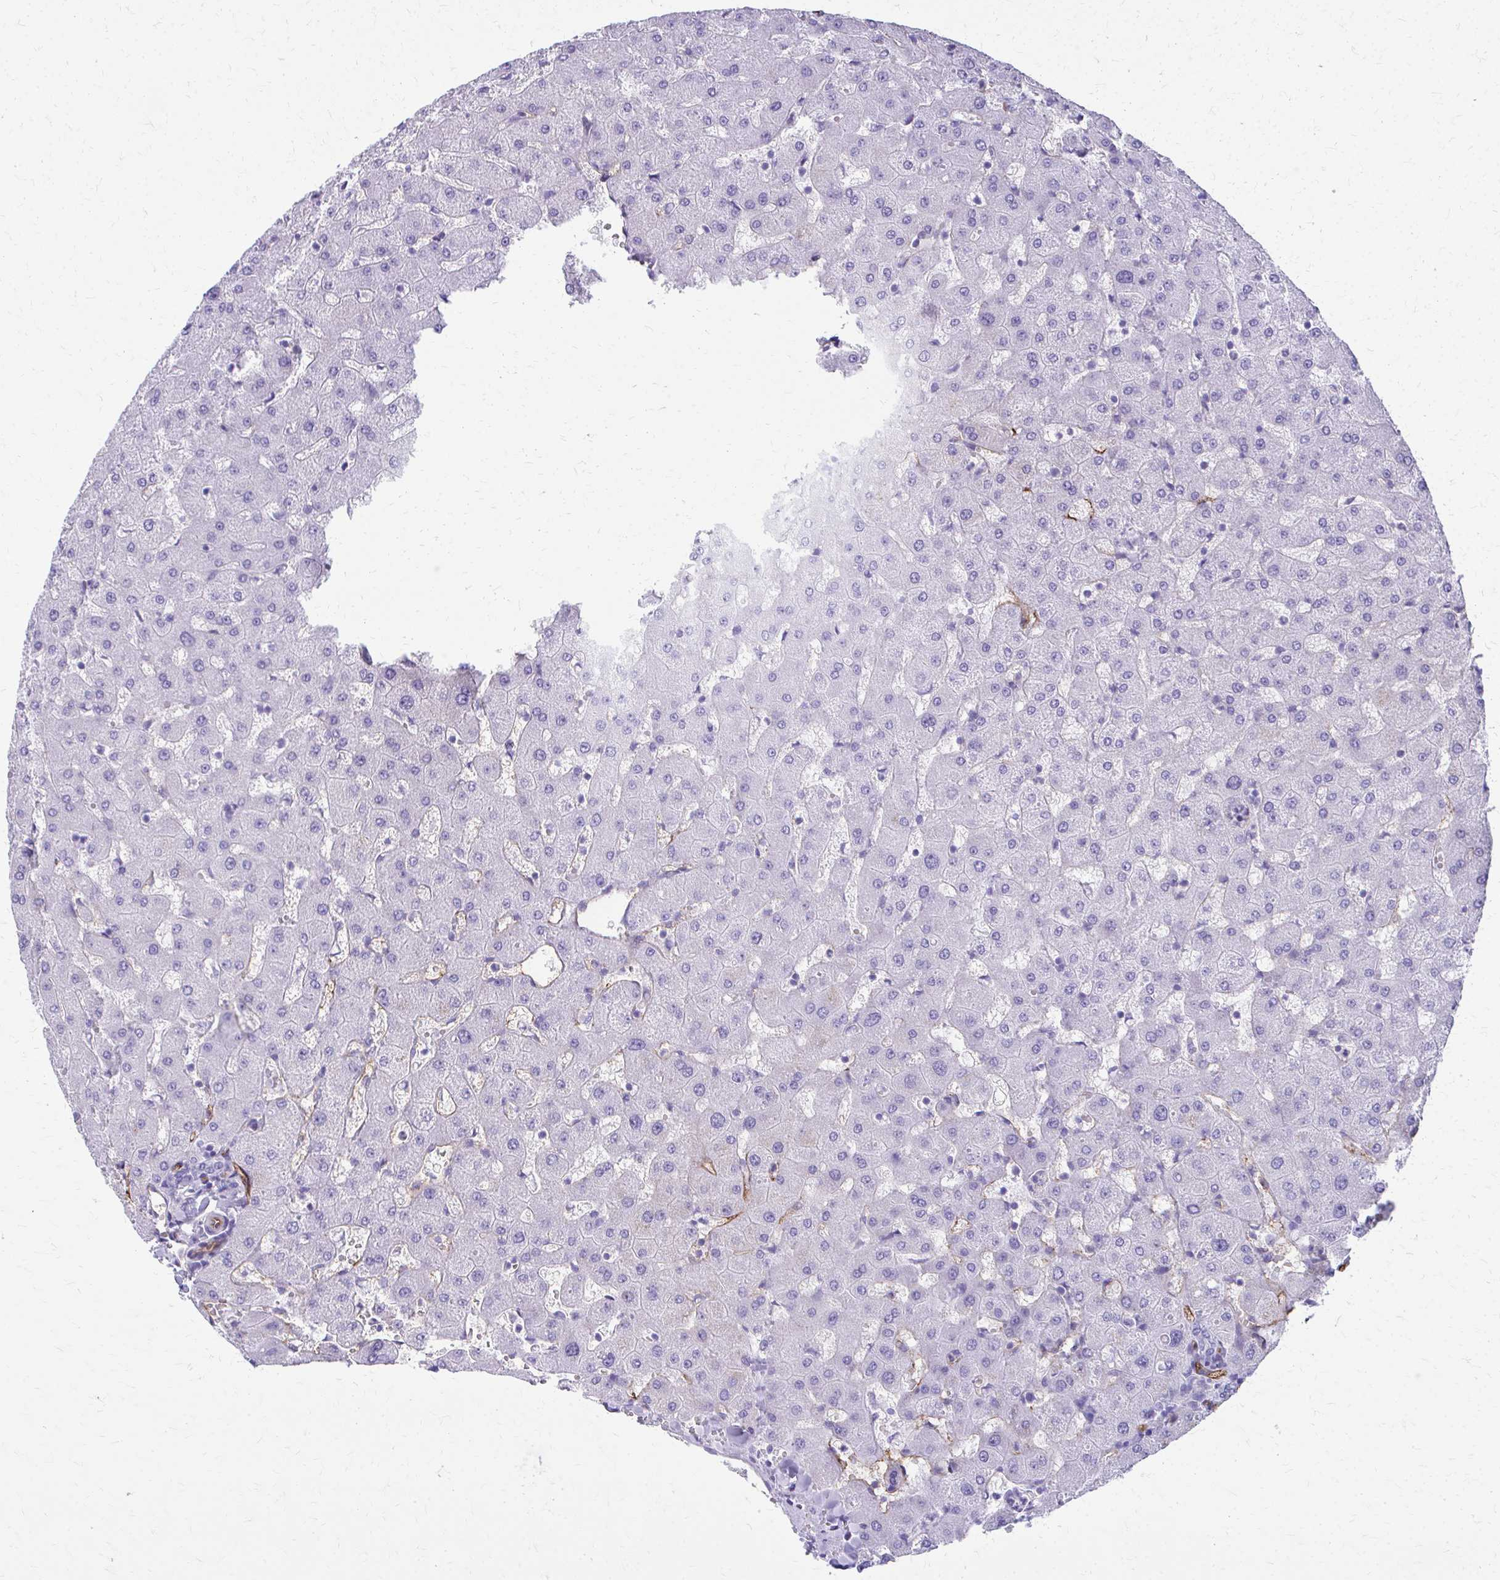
{"staining": {"intensity": "negative", "quantity": "none", "location": "none"}, "tissue": "liver", "cell_type": "Cholangiocytes", "image_type": "normal", "snomed": [{"axis": "morphology", "description": "Normal tissue, NOS"}, {"axis": "topography", "description": "Liver"}], "caption": "Immunohistochemical staining of unremarkable human liver reveals no significant staining in cholangiocytes. (Immunohistochemistry (ihc), brightfield microscopy, high magnification).", "gene": "TPSG1", "patient": {"sex": "female", "age": 63}}